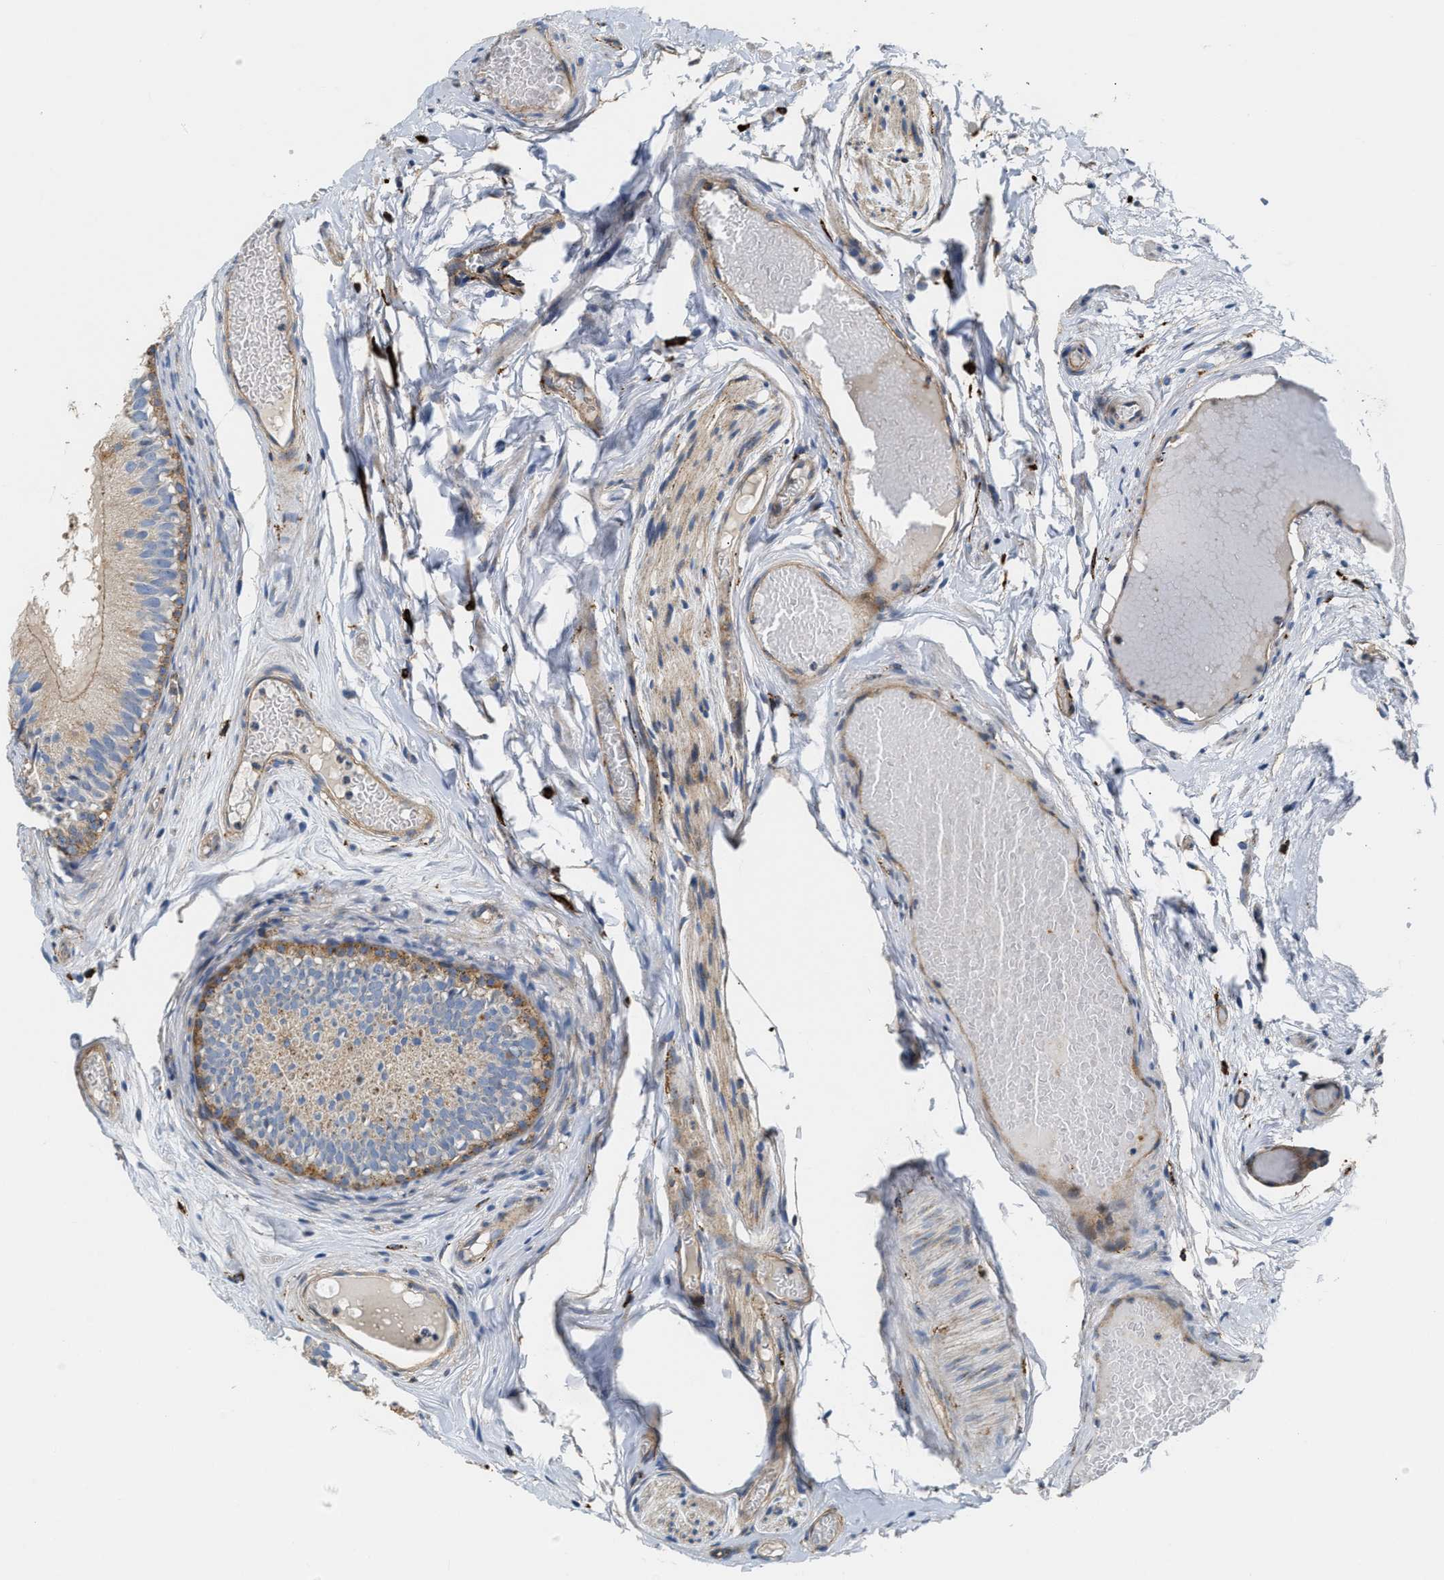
{"staining": {"intensity": "moderate", "quantity": "<25%", "location": "cytoplasmic/membranous"}, "tissue": "epididymis", "cell_type": "Glandular cells", "image_type": "normal", "snomed": [{"axis": "morphology", "description": "Normal tissue, NOS"}, {"axis": "topography", "description": "Epididymis"}], "caption": "Brown immunohistochemical staining in normal human epididymis demonstrates moderate cytoplasmic/membranous positivity in about <25% of glandular cells. The protein of interest is stained brown, and the nuclei are stained in blue (DAB IHC with brightfield microscopy, high magnification).", "gene": "NSUN7", "patient": {"sex": "male", "age": 46}}